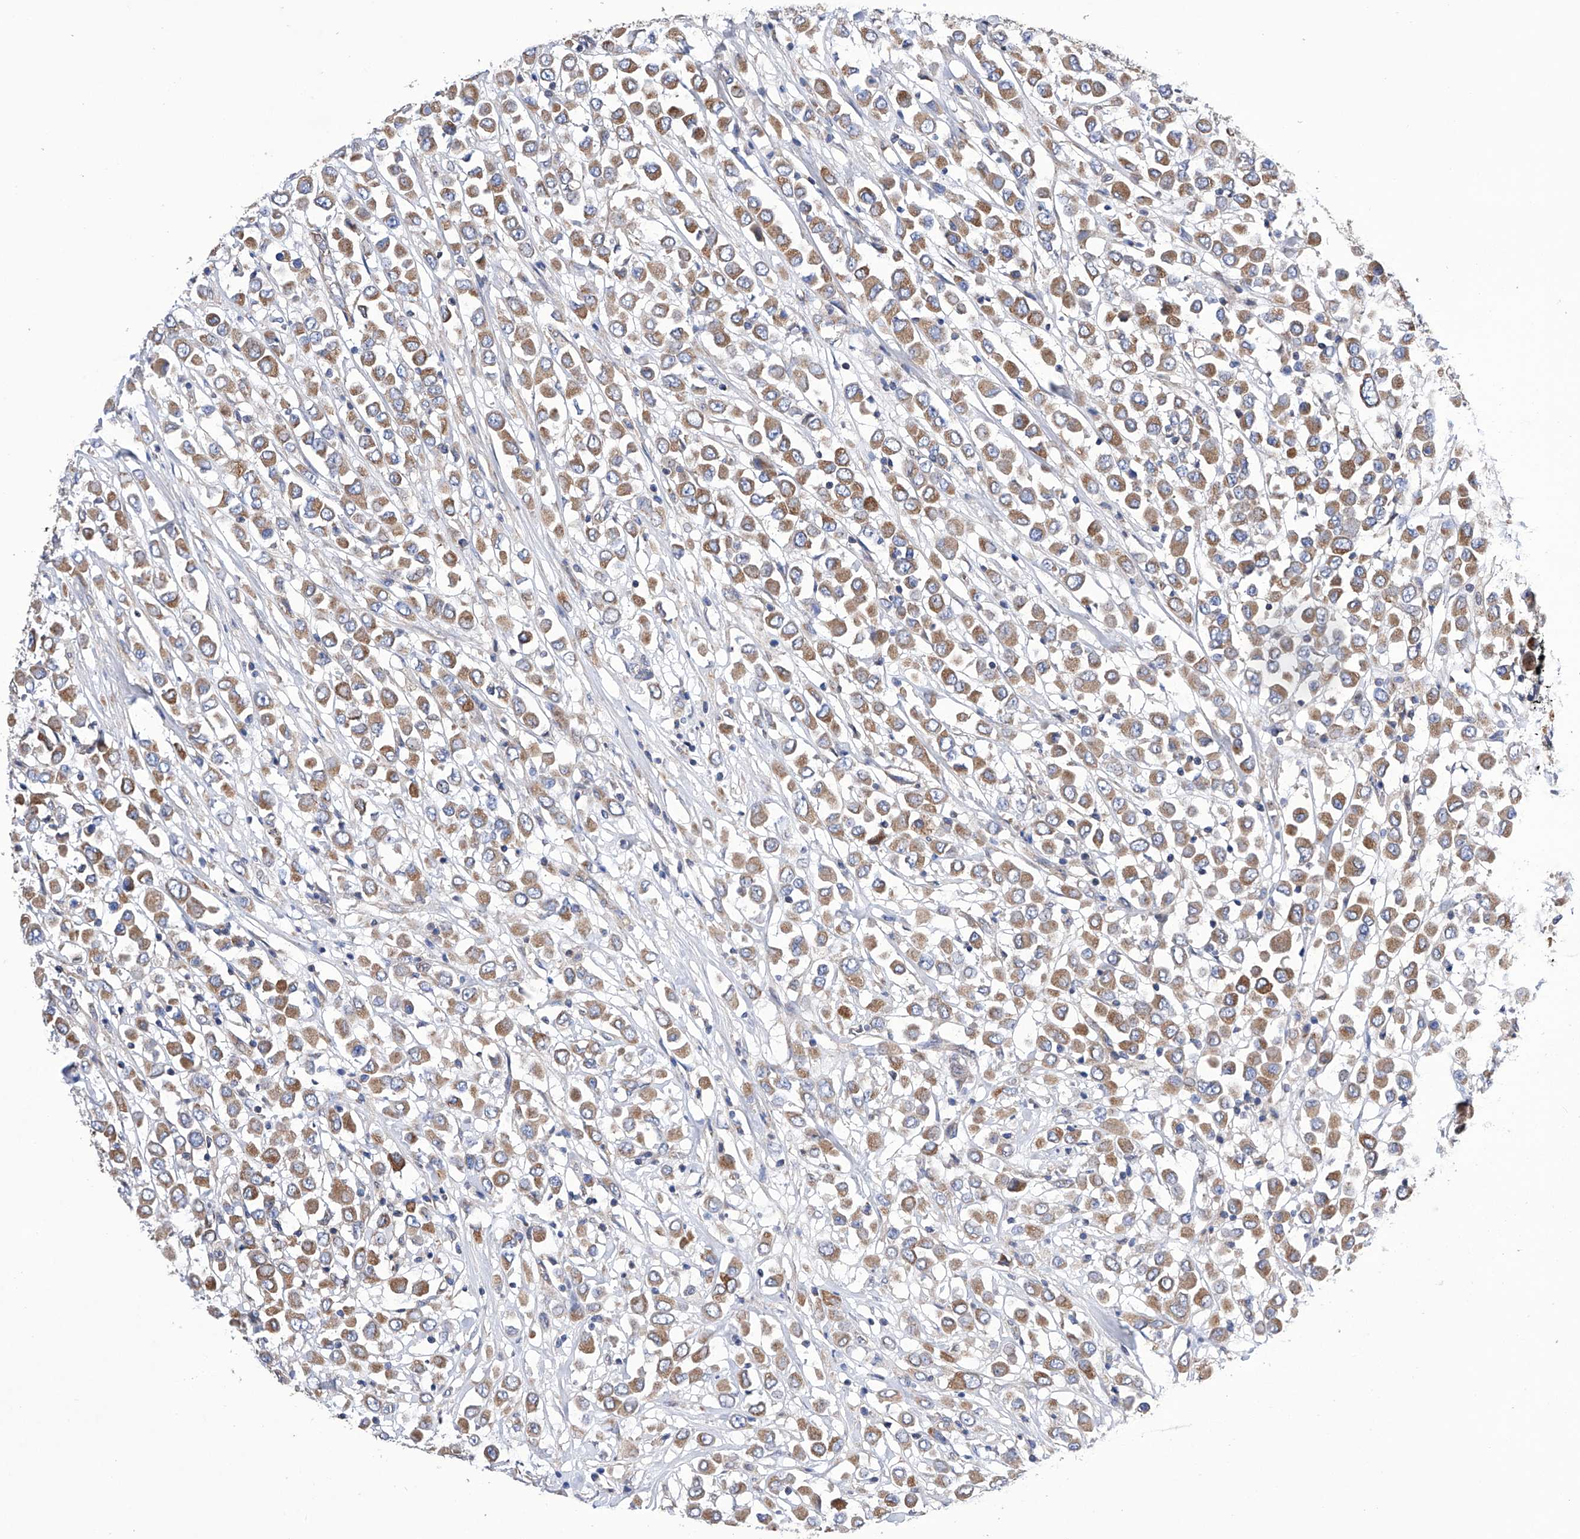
{"staining": {"intensity": "moderate", "quantity": ">75%", "location": "cytoplasmic/membranous"}, "tissue": "breast cancer", "cell_type": "Tumor cells", "image_type": "cancer", "snomed": [{"axis": "morphology", "description": "Duct carcinoma"}, {"axis": "topography", "description": "Breast"}], "caption": "Moderate cytoplasmic/membranous expression for a protein is seen in approximately >75% of tumor cells of intraductal carcinoma (breast) using immunohistochemistry (IHC).", "gene": "EFCAB2", "patient": {"sex": "female", "age": 61}}